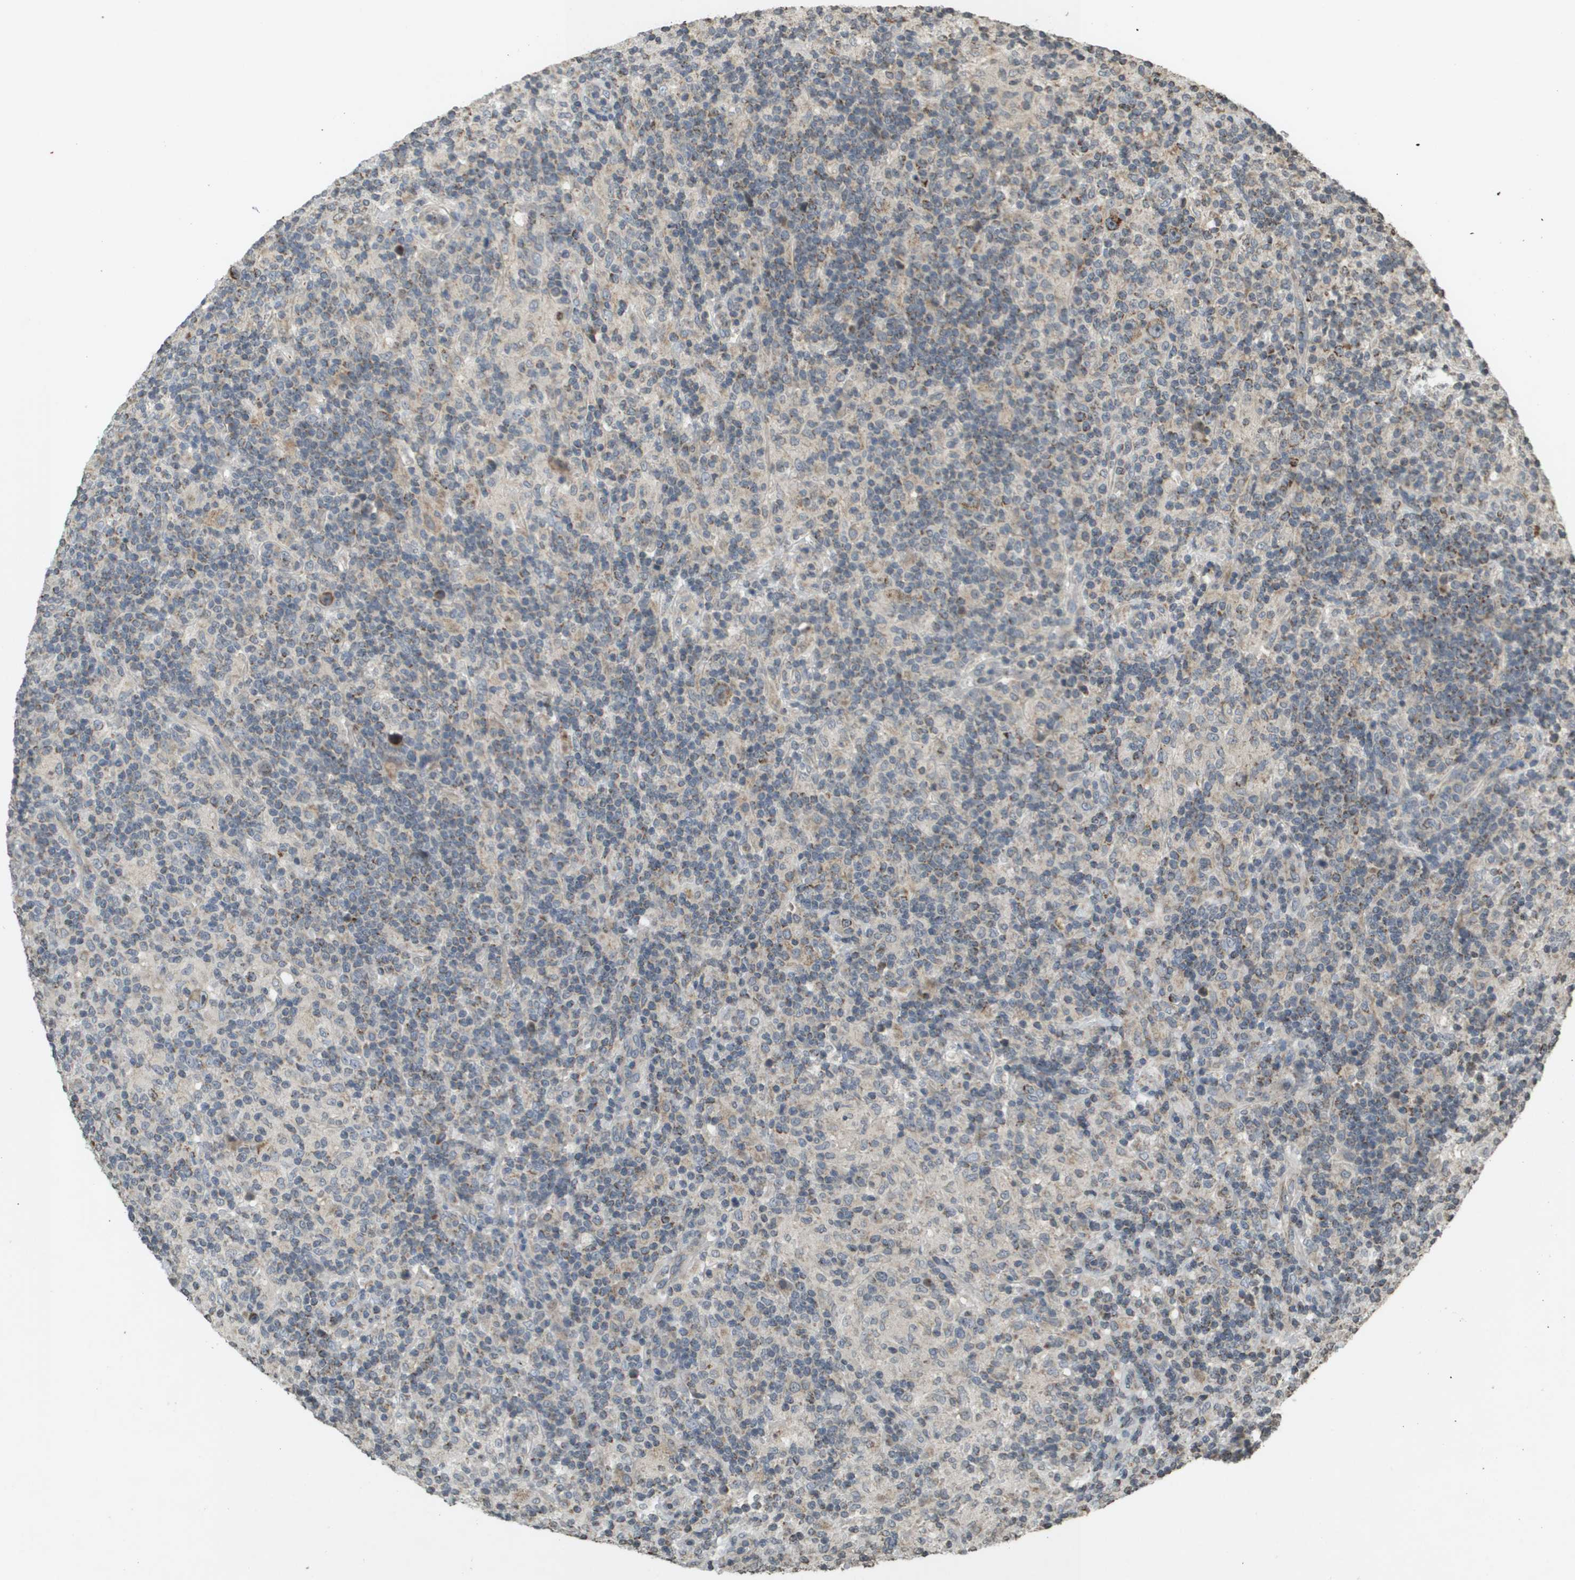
{"staining": {"intensity": "moderate", "quantity": "25%-75%", "location": "cytoplasmic/membranous"}, "tissue": "lymphoma", "cell_type": "Tumor cells", "image_type": "cancer", "snomed": [{"axis": "morphology", "description": "Hodgkin's disease, NOS"}, {"axis": "topography", "description": "Lymph node"}], "caption": "The histopathology image shows immunohistochemical staining of lymphoma. There is moderate cytoplasmic/membranous staining is appreciated in about 25%-75% of tumor cells. (DAB (3,3'-diaminobenzidine) = brown stain, brightfield microscopy at high magnification).", "gene": "RAB21", "patient": {"sex": "male", "age": 70}}